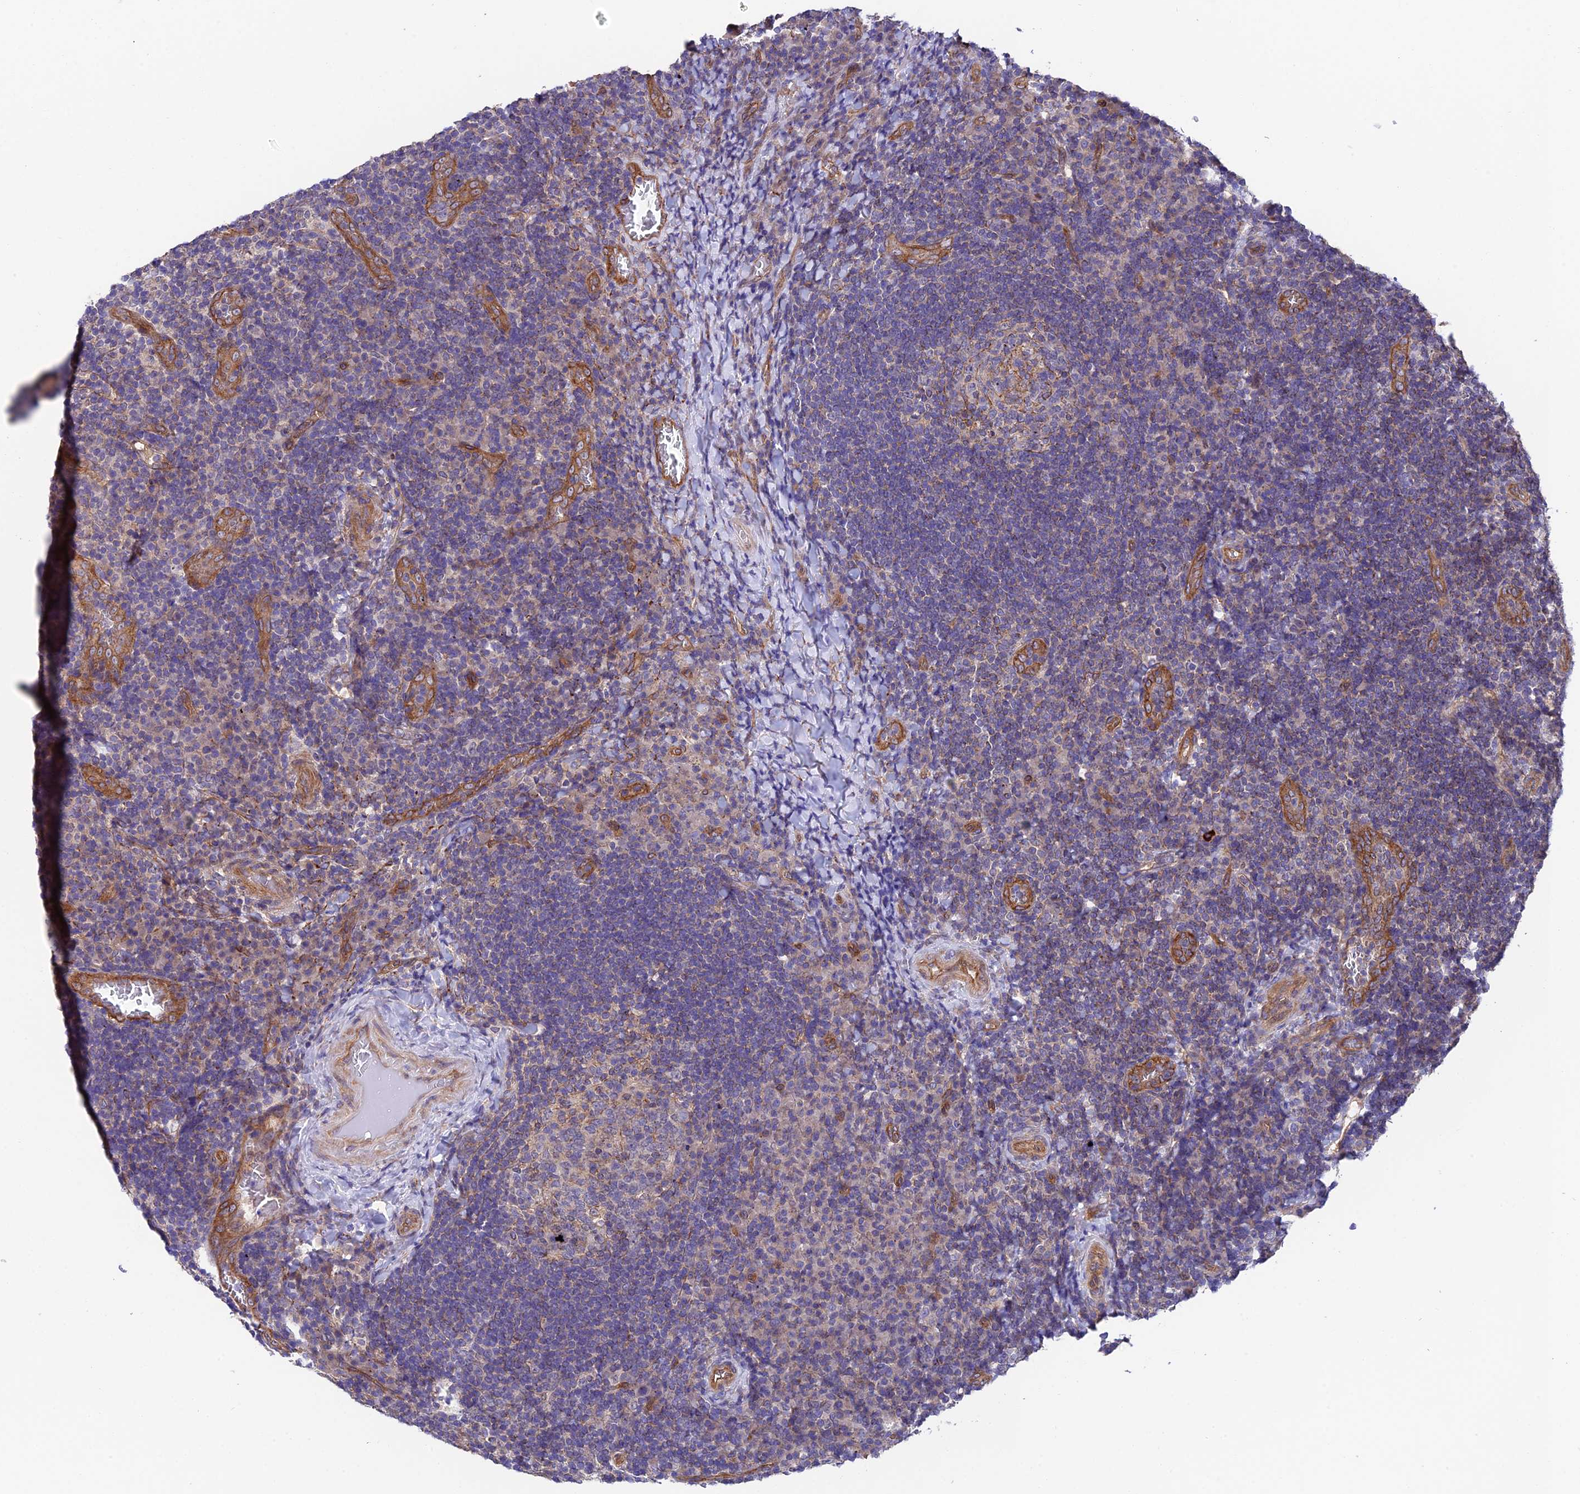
{"staining": {"intensity": "weak", "quantity": "<25%", "location": "cytoplasmic/membranous"}, "tissue": "tonsil", "cell_type": "Germinal center cells", "image_type": "normal", "snomed": [{"axis": "morphology", "description": "Normal tissue, NOS"}, {"axis": "topography", "description": "Tonsil"}], "caption": "The micrograph demonstrates no staining of germinal center cells in normal tonsil.", "gene": "QRFP", "patient": {"sex": "male", "age": 17}}